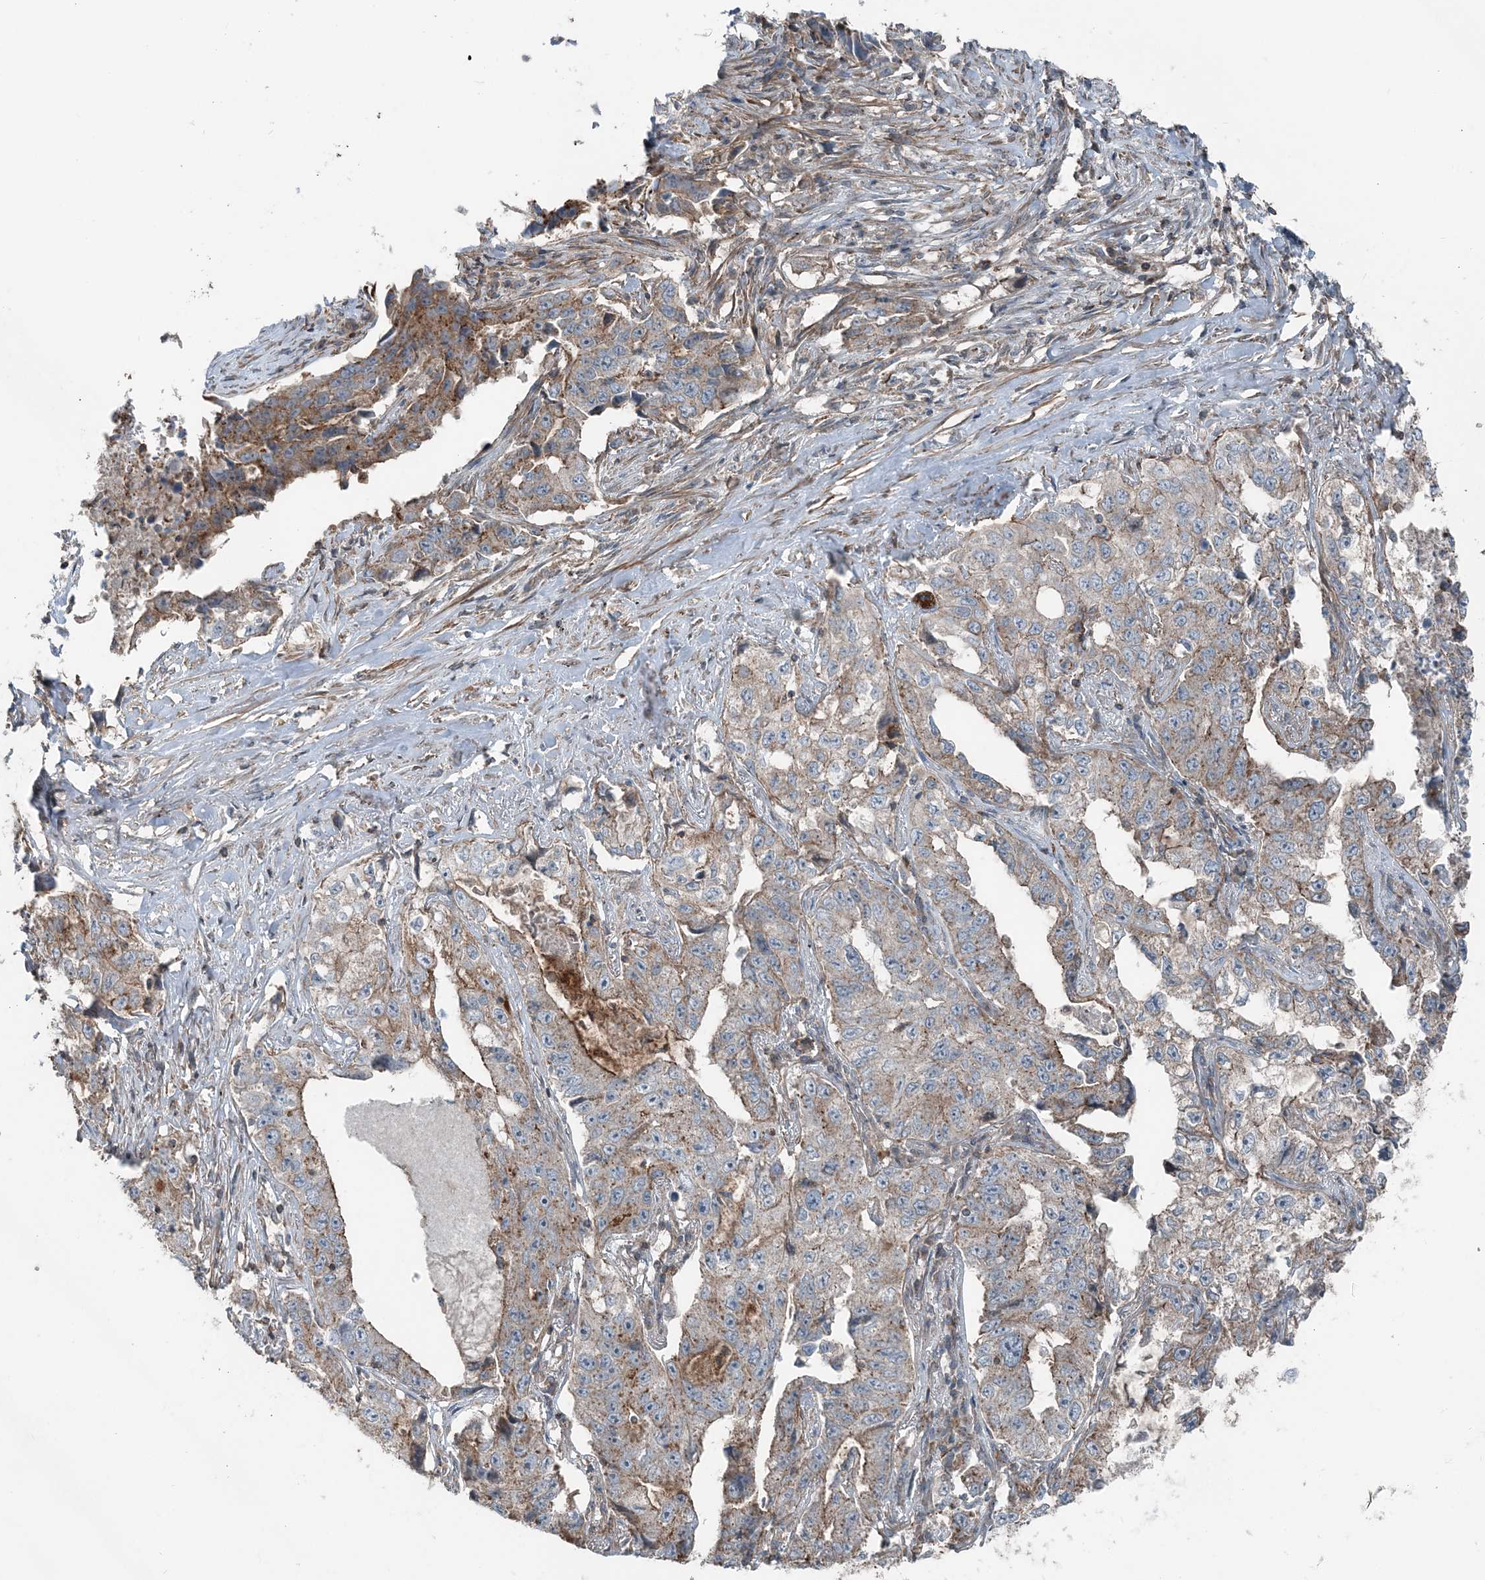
{"staining": {"intensity": "weak", "quantity": "25%-75%", "location": "cytoplasmic/membranous"}, "tissue": "lung cancer", "cell_type": "Tumor cells", "image_type": "cancer", "snomed": [{"axis": "morphology", "description": "Adenocarcinoma, NOS"}, {"axis": "topography", "description": "Lung"}], "caption": "An IHC image of tumor tissue is shown. Protein staining in brown shows weak cytoplasmic/membranous positivity in lung cancer within tumor cells. (brown staining indicates protein expression, while blue staining denotes nuclei).", "gene": "KY", "patient": {"sex": "female", "age": 51}}